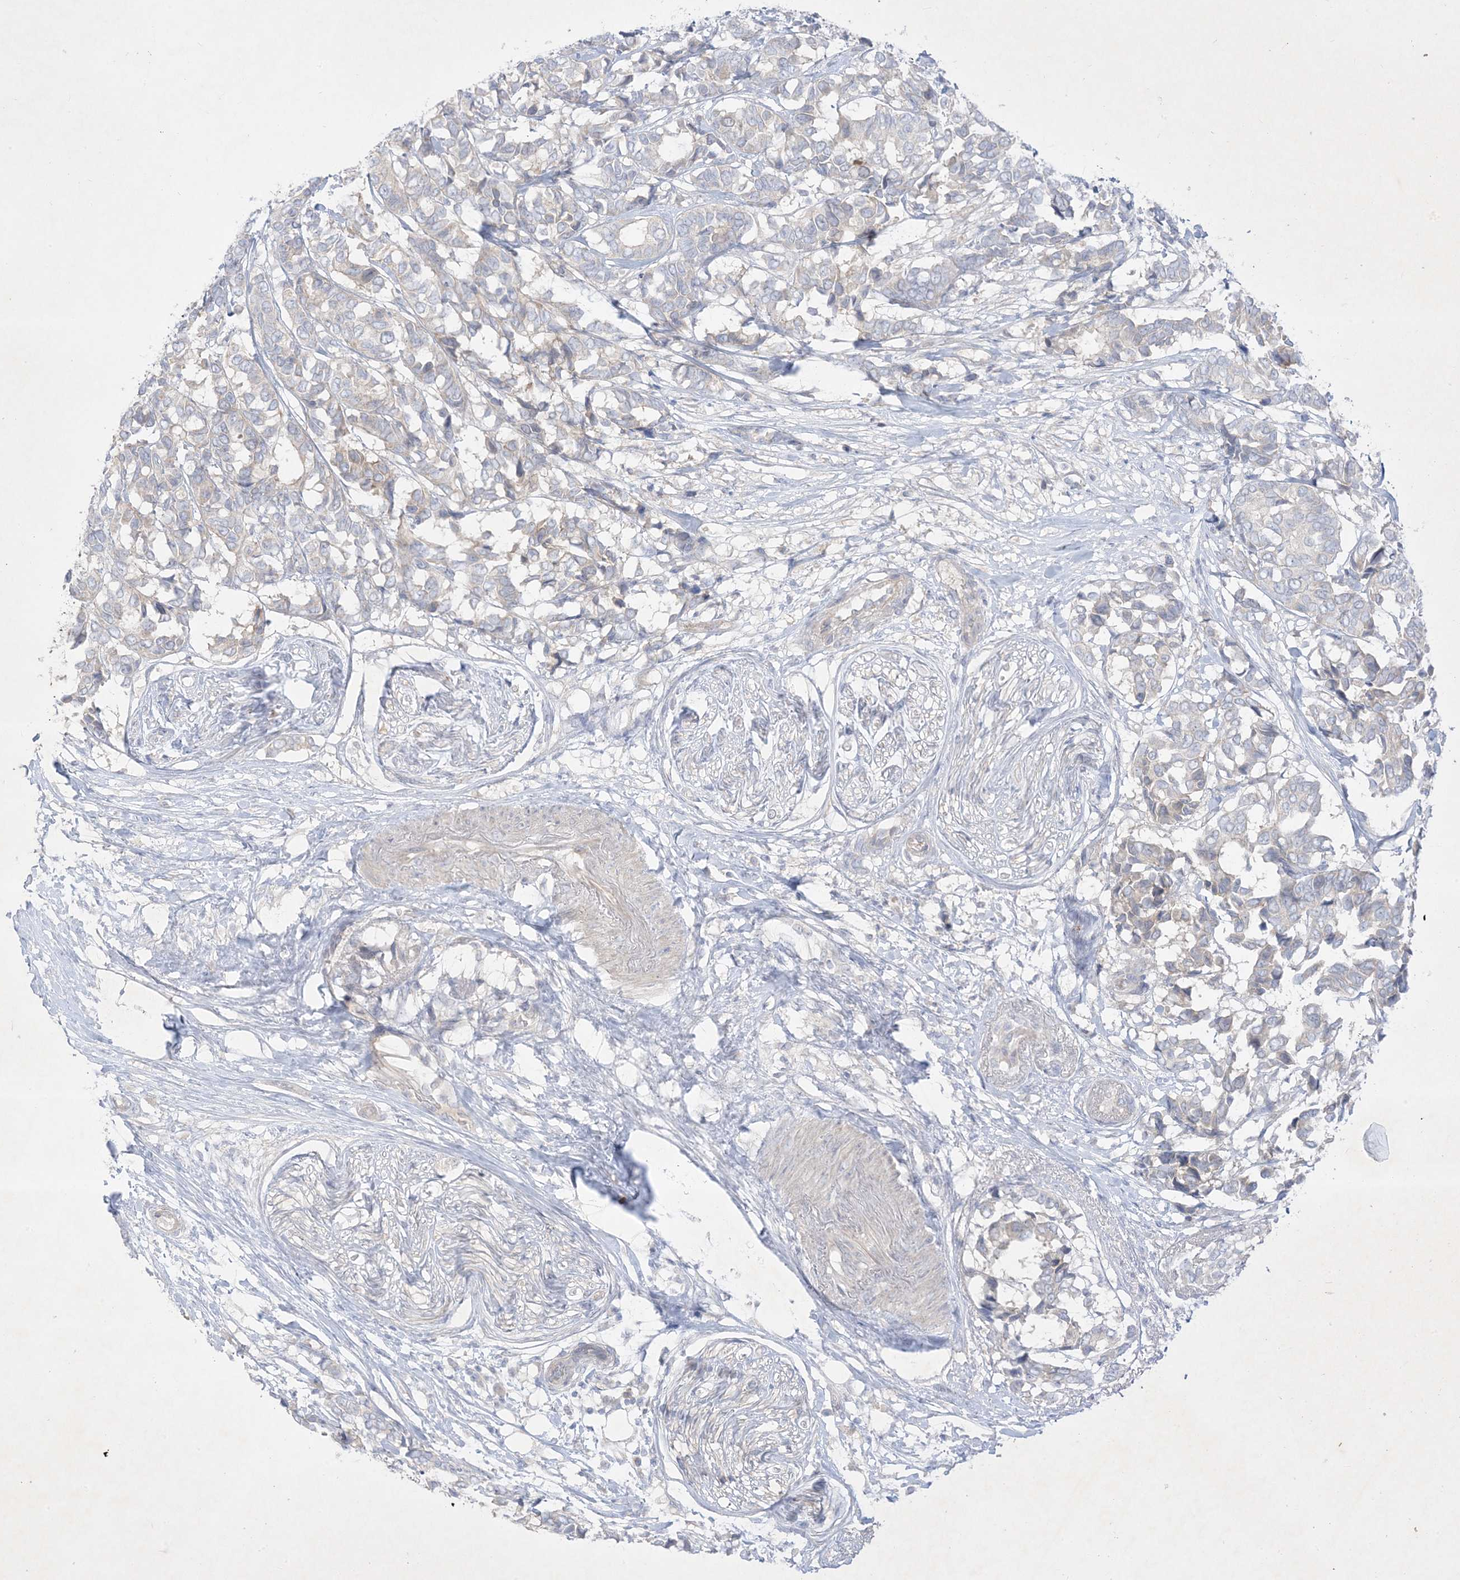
{"staining": {"intensity": "negative", "quantity": "none", "location": "none"}, "tissue": "breast cancer", "cell_type": "Tumor cells", "image_type": "cancer", "snomed": [{"axis": "morphology", "description": "Duct carcinoma"}, {"axis": "topography", "description": "Breast"}], "caption": "Protein analysis of breast cancer (intraductal carcinoma) displays no significant expression in tumor cells.", "gene": "PLEKHA3", "patient": {"sex": "female", "age": 87}}